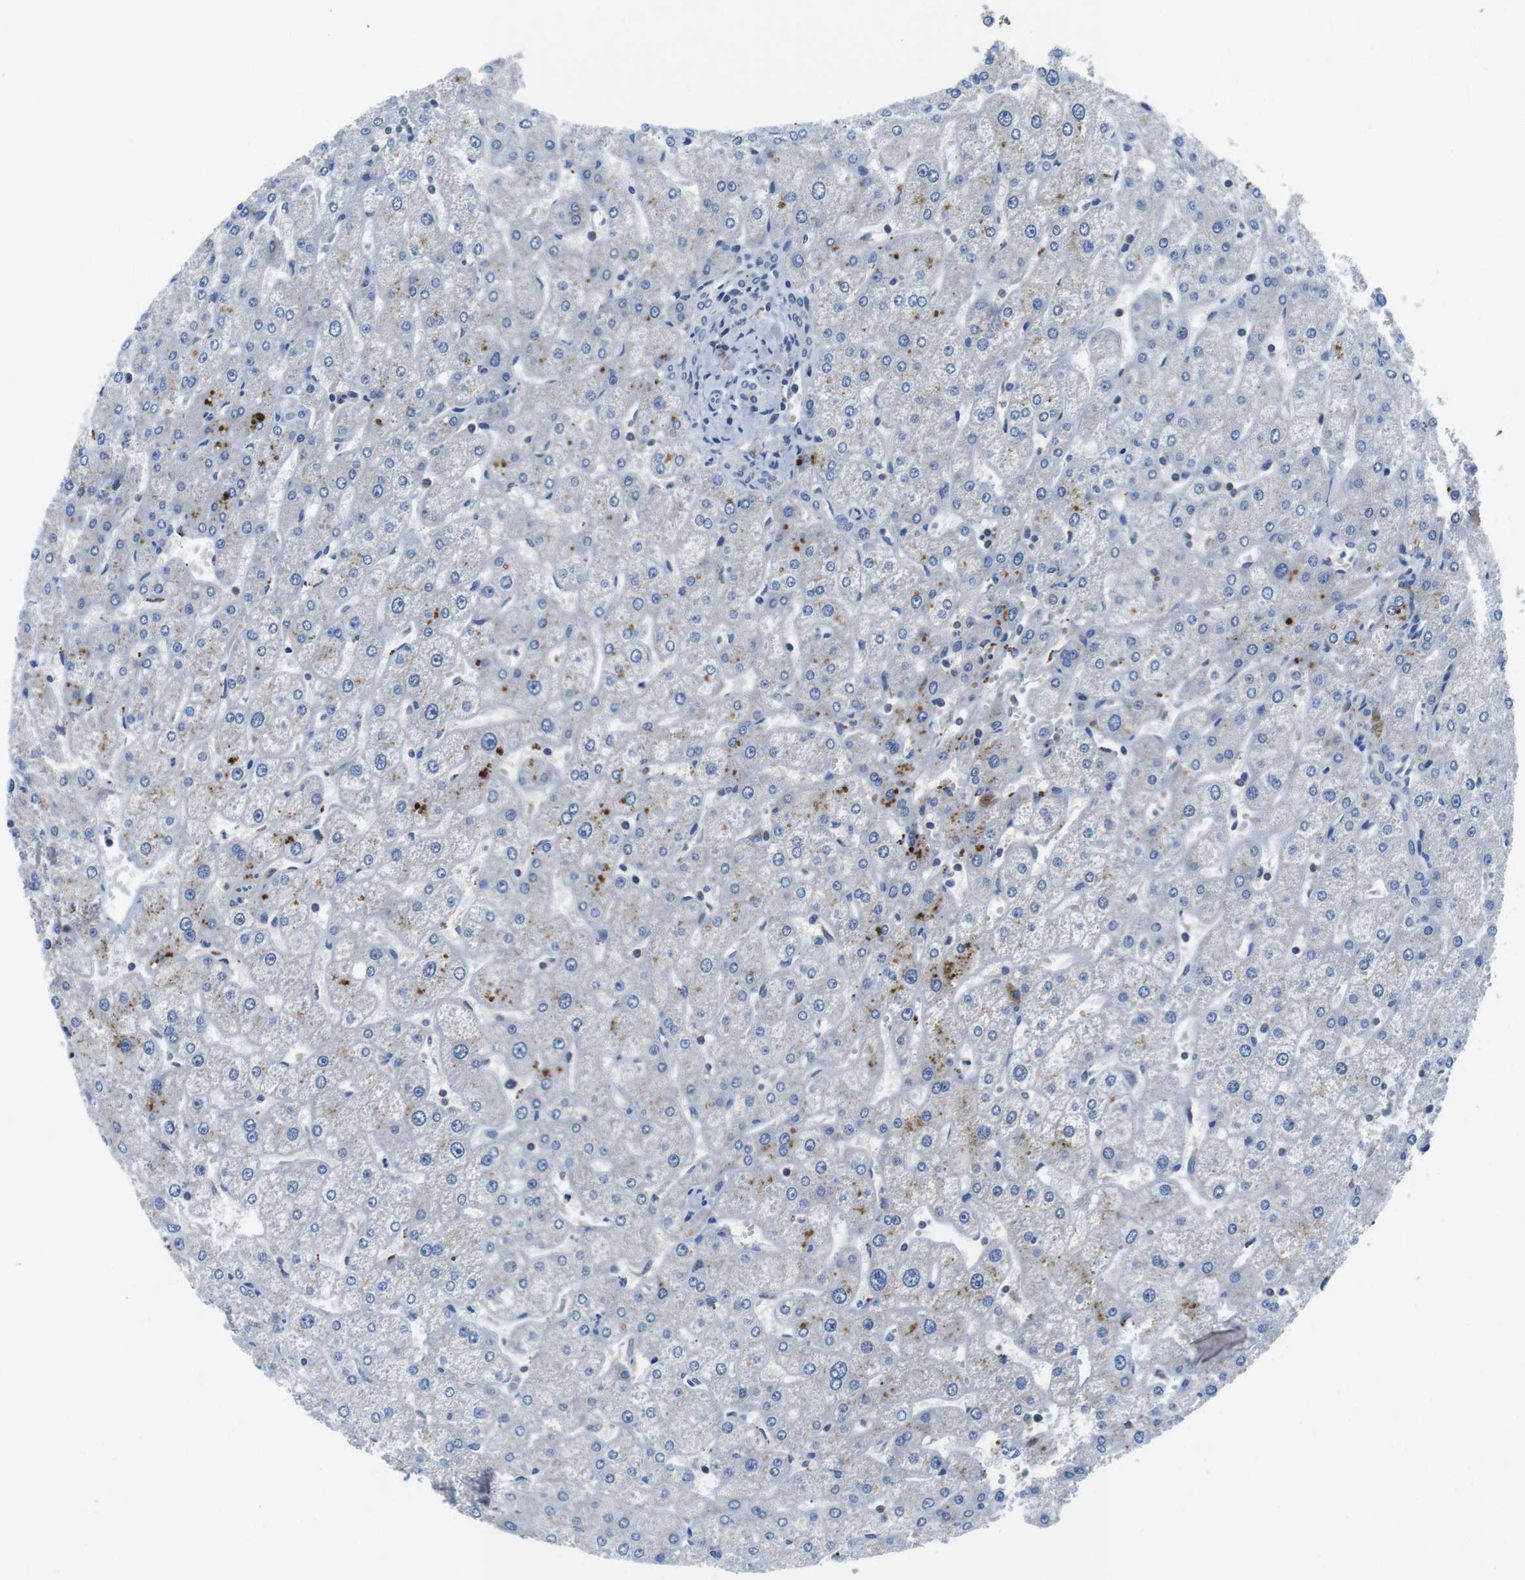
{"staining": {"intensity": "negative", "quantity": "none", "location": "none"}, "tissue": "liver", "cell_type": "Cholangiocytes", "image_type": "normal", "snomed": [{"axis": "morphology", "description": "Normal tissue, NOS"}, {"axis": "topography", "description": "Liver"}], "caption": "High power microscopy photomicrograph of an immunohistochemistry micrograph of normal liver, revealing no significant expression in cholangiocytes. The staining was performed using DAB (3,3'-diaminobenzidine) to visualize the protein expression in brown, while the nuclei were stained in blue with hematoxylin (Magnification: 20x).", "gene": "PIK3CD", "patient": {"sex": "male", "age": 67}}